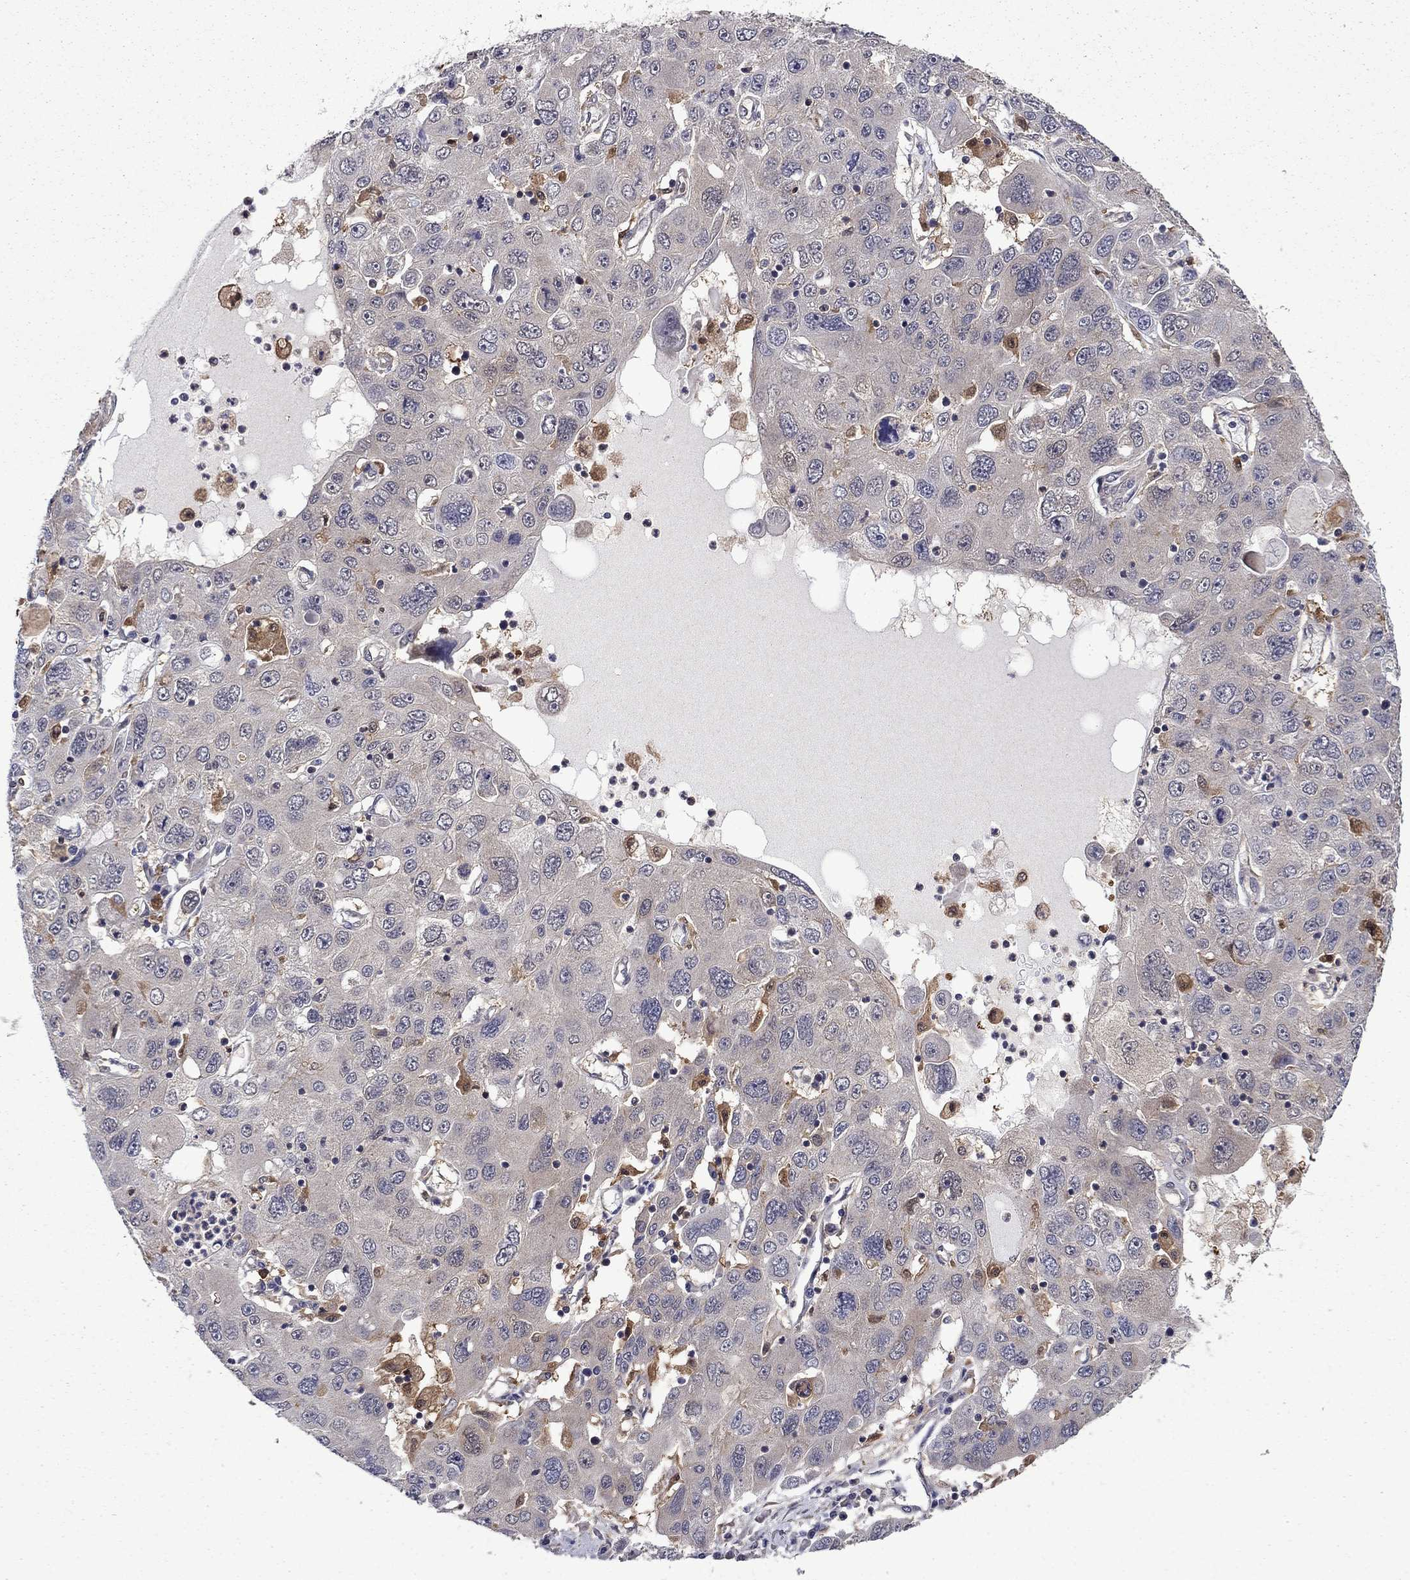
{"staining": {"intensity": "negative", "quantity": "none", "location": "none"}, "tissue": "stomach cancer", "cell_type": "Tumor cells", "image_type": "cancer", "snomed": [{"axis": "morphology", "description": "Normal tissue, NOS"}, {"axis": "morphology", "description": "Adenocarcinoma, NOS"}, {"axis": "topography", "description": "Stomach, upper"}, {"axis": "topography", "description": "Stomach"}], "caption": "The photomicrograph reveals no significant expression in tumor cells of stomach cancer (adenocarcinoma).", "gene": "TPMT", "patient": {"sex": "male", "age": 59}}